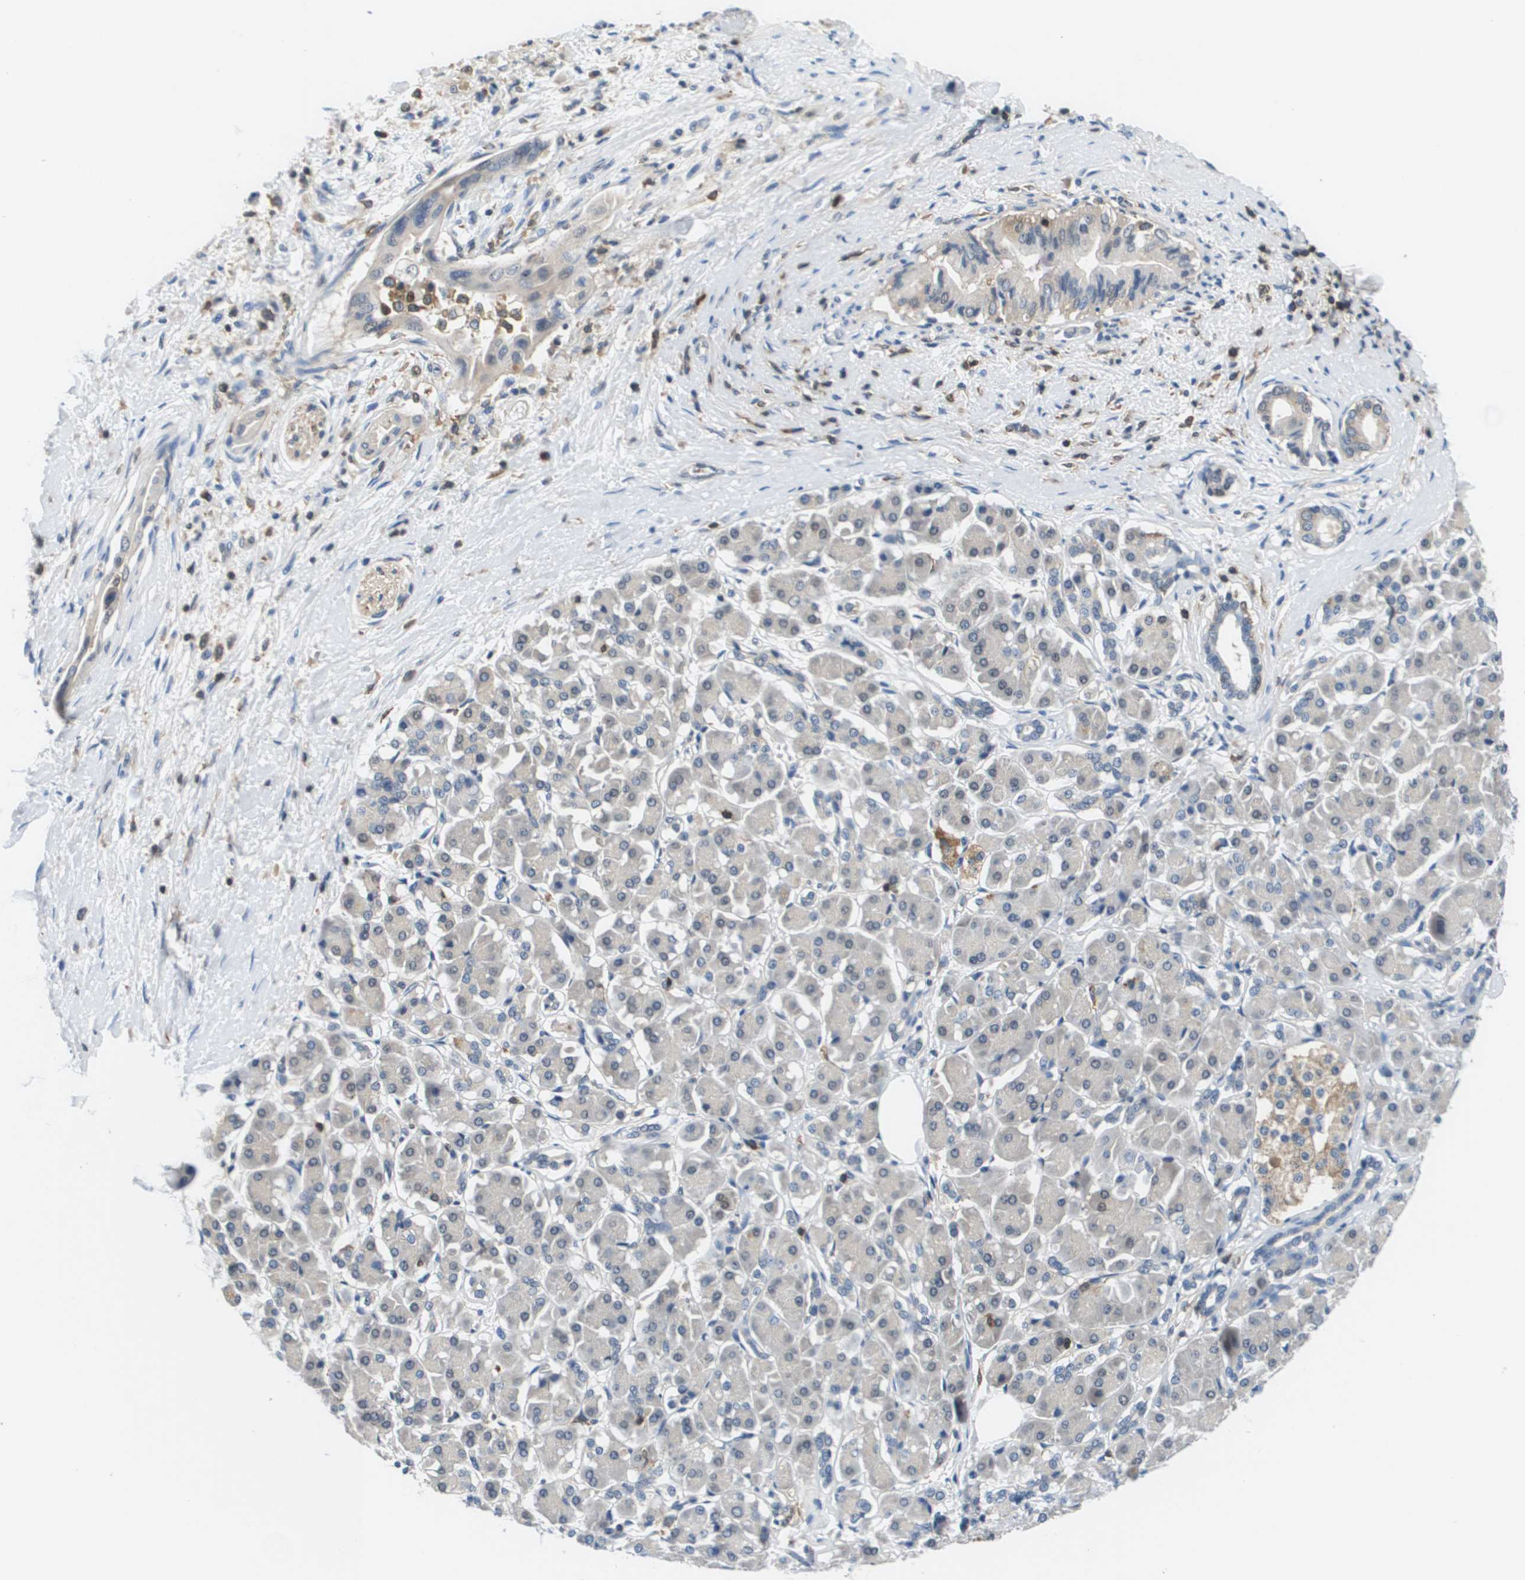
{"staining": {"intensity": "negative", "quantity": "none", "location": "none"}, "tissue": "pancreatic cancer", "cell_type": "Tumor cells", "image_type": "cancer", "snomed": [{"axis": "morphology", "description": "Adenocarcinoma, NOS"}, {"axis": "topography", "description": "Pancreas"}], "caption": "Histopathology image shows no significant protein expression in tumor cells of pancreatic adenocarcinoma.", "gene": "KCNQ5", "patient": {"sex": "male", "age": 55}}